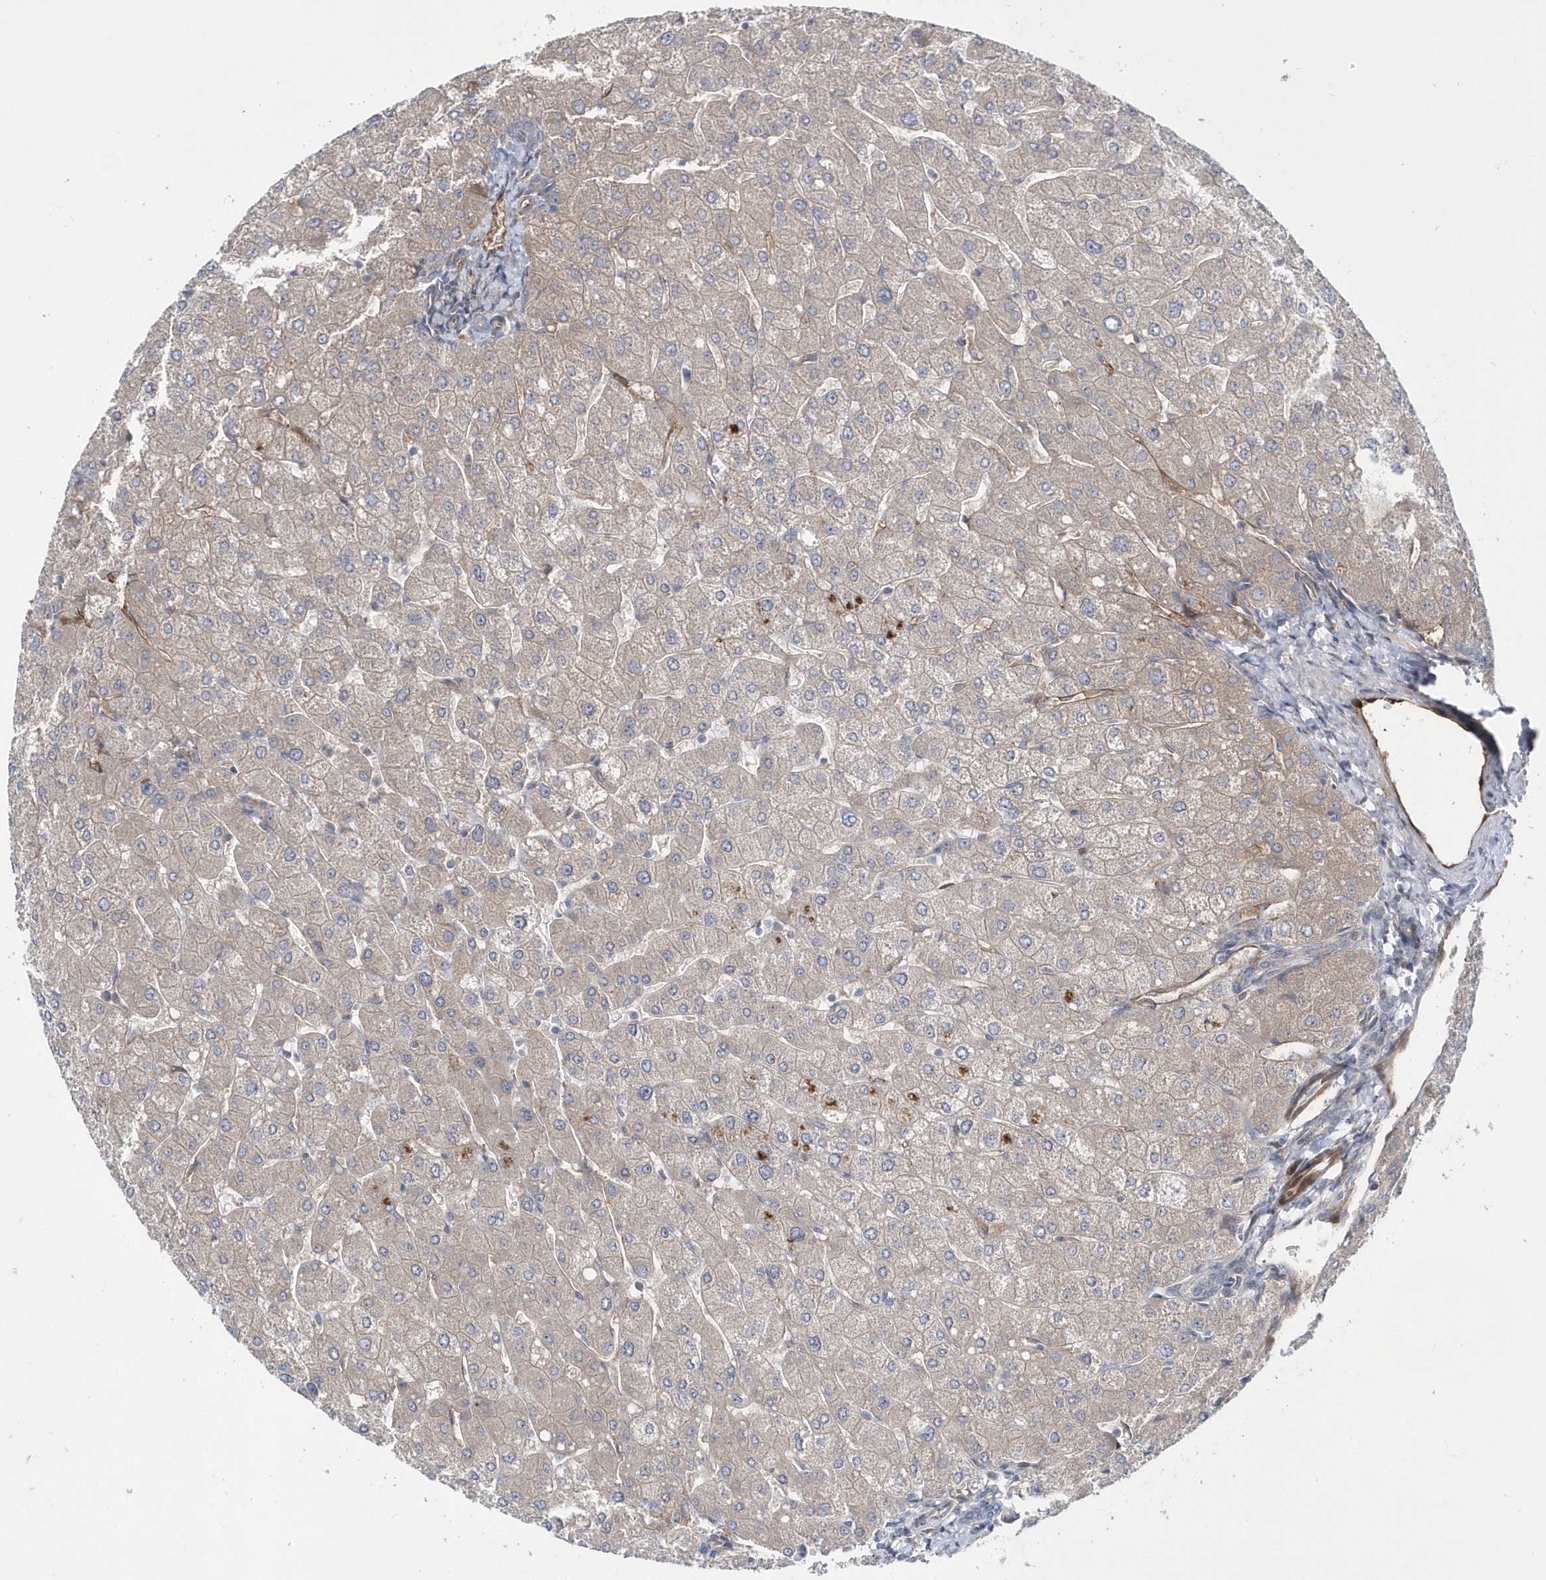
{"staining": {"intensity": "negative", "quantity": "none", "location": "none"}, "tissue": "liver", "cell_type": "Cholangiocytes", "image_type": "normal", "snomed": [{"axis": "morphology", "description": "Normal tissue, NOS"}, {"axis": "topography", "description": "Liver"}], "caption": "Cholangiocytes are negative for brown protein staining in unremarkable liver. Nuclei are stained in blue.", "gene": "DSPP", "patient": {"sex": "male", "age": 55}}